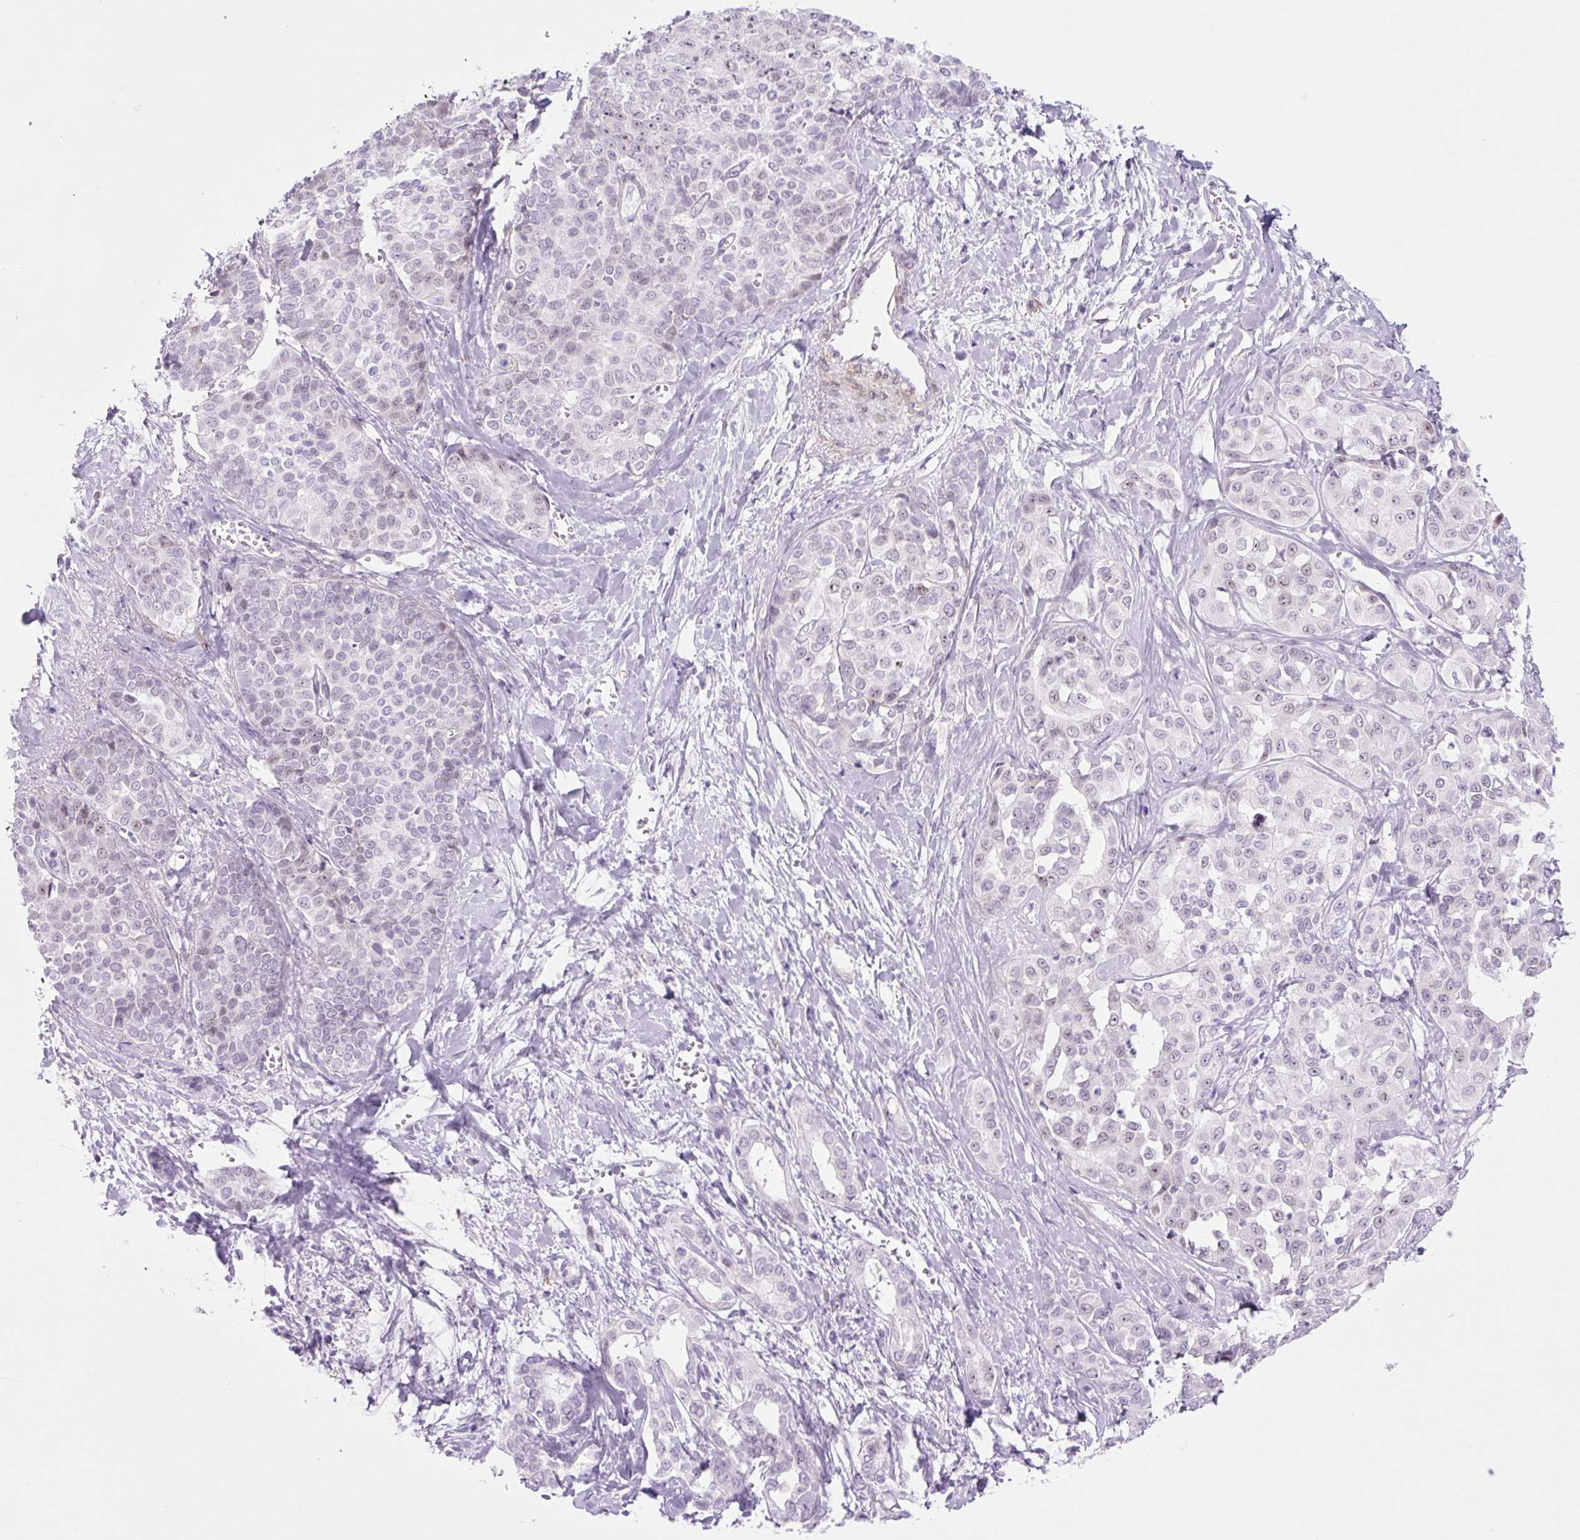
{"staining": {"intensity": "negative", "quantity": "none", "location": "none"}, "tissue": "liver cancer", "cell_type": "Tumor cells", "image_type": "cancer", "snomed": [{"axis": "morphology", "description": "Cholangiocarcinoma"}, {"axis": "topography", "description": "Liver"}], "caption": "A histopathology image of liver cancer (cholangiocarcinoma) stained for a protein exhibits no brown staining in tumor cells.", "gene": "RRS1", "patient": {"sex": "female", "age": 77}}